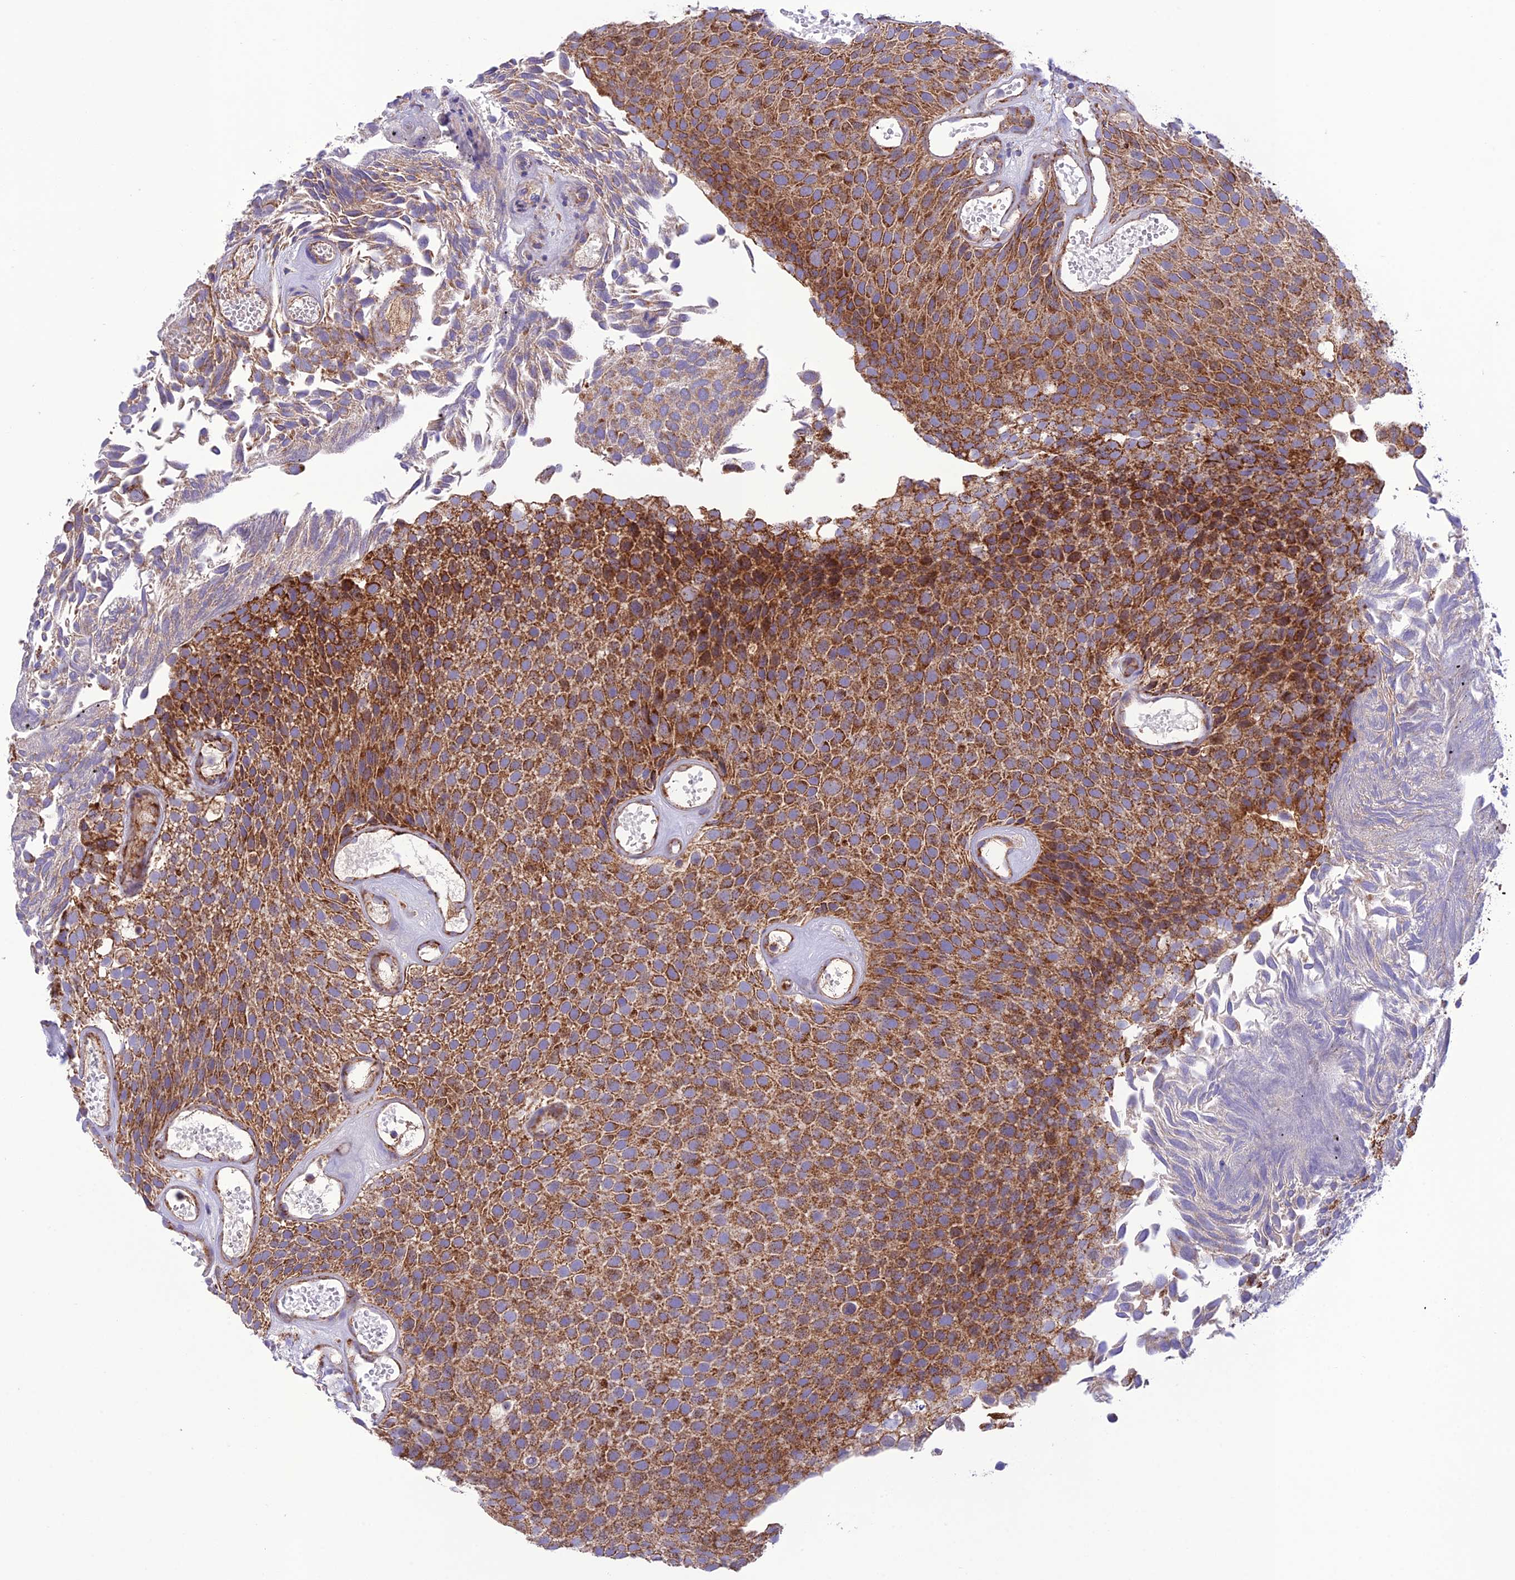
{"staining": {"intensity": "strong", "quantity": ">75%", "location": "cytoplasmic/membranous"}, "tissue": "urothelial cancer", "cell_type": "Tumor cells", "image_type": "cancer", "snomed": [{"axis": "morphology", "description": "Urothelial carcinoma, Low grade"}, {"axis": "topography", "description": "Urinary bladder"}], "caption": "Brown immunohistochemical staining in urothelial cancer exhibits strong cytoplasmic/membranous positivity in about >75% of tumor cells.", "gene": "UAP1L1", "patient": {"sex": "male", "age": 89}}